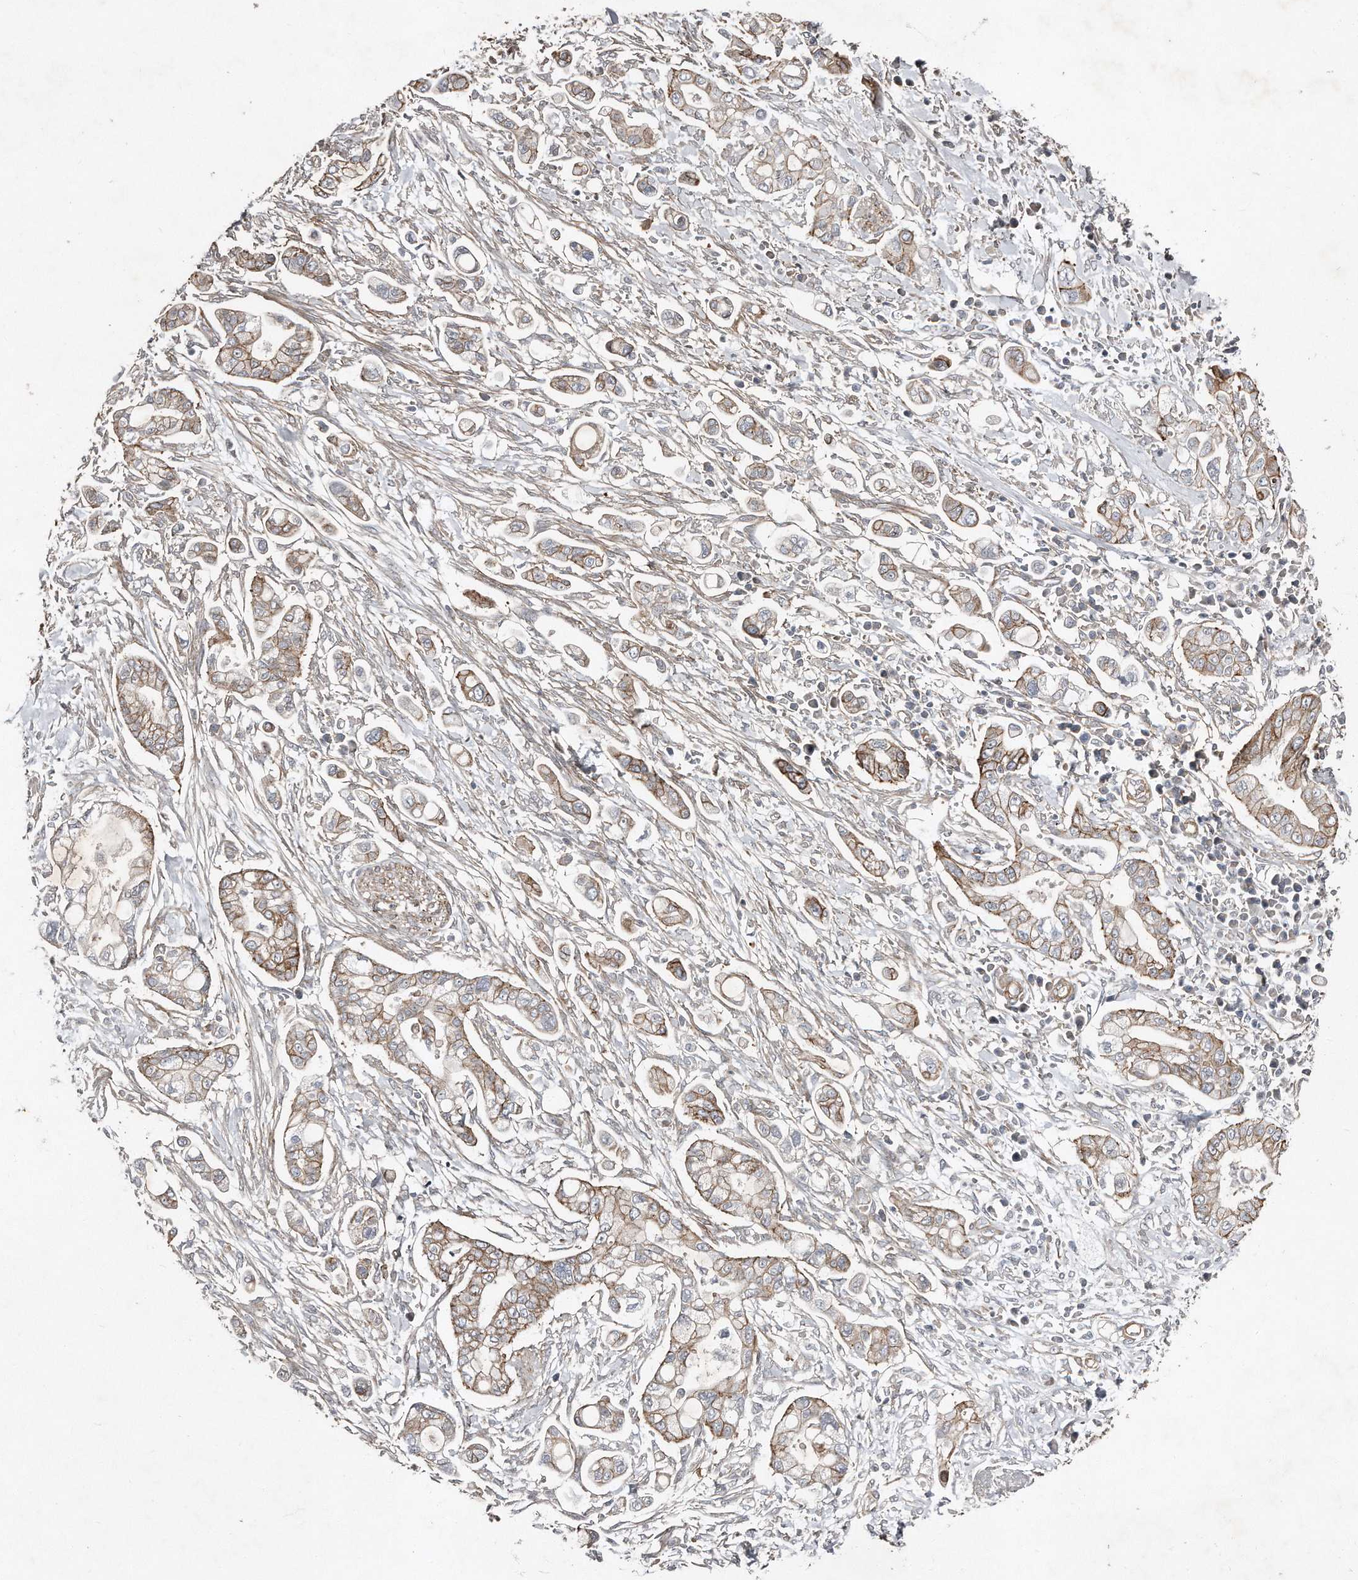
{"staining": {"intensity": "moderate", "quantity": ">75%", "location": "cytoplasmic/membranous"}, "tissue": "pancreatic cancer", "cell_type": "Tumor cells", "image_type": "cancer", "snomed": [{"axis": "morphology", "description": "Adenocarcinoma, NOS"}, {"axis": "topography", "description": "Pancreas"}], "caption": "Pancreatic cancer stained for a protein reveals moderate cytoplasmic/membranous positivity in tumor cells. (IHC, brightfield microscopy, high magnification).", "gene": "SNAP47", "patient": {"sex": "male", "age": 68}}